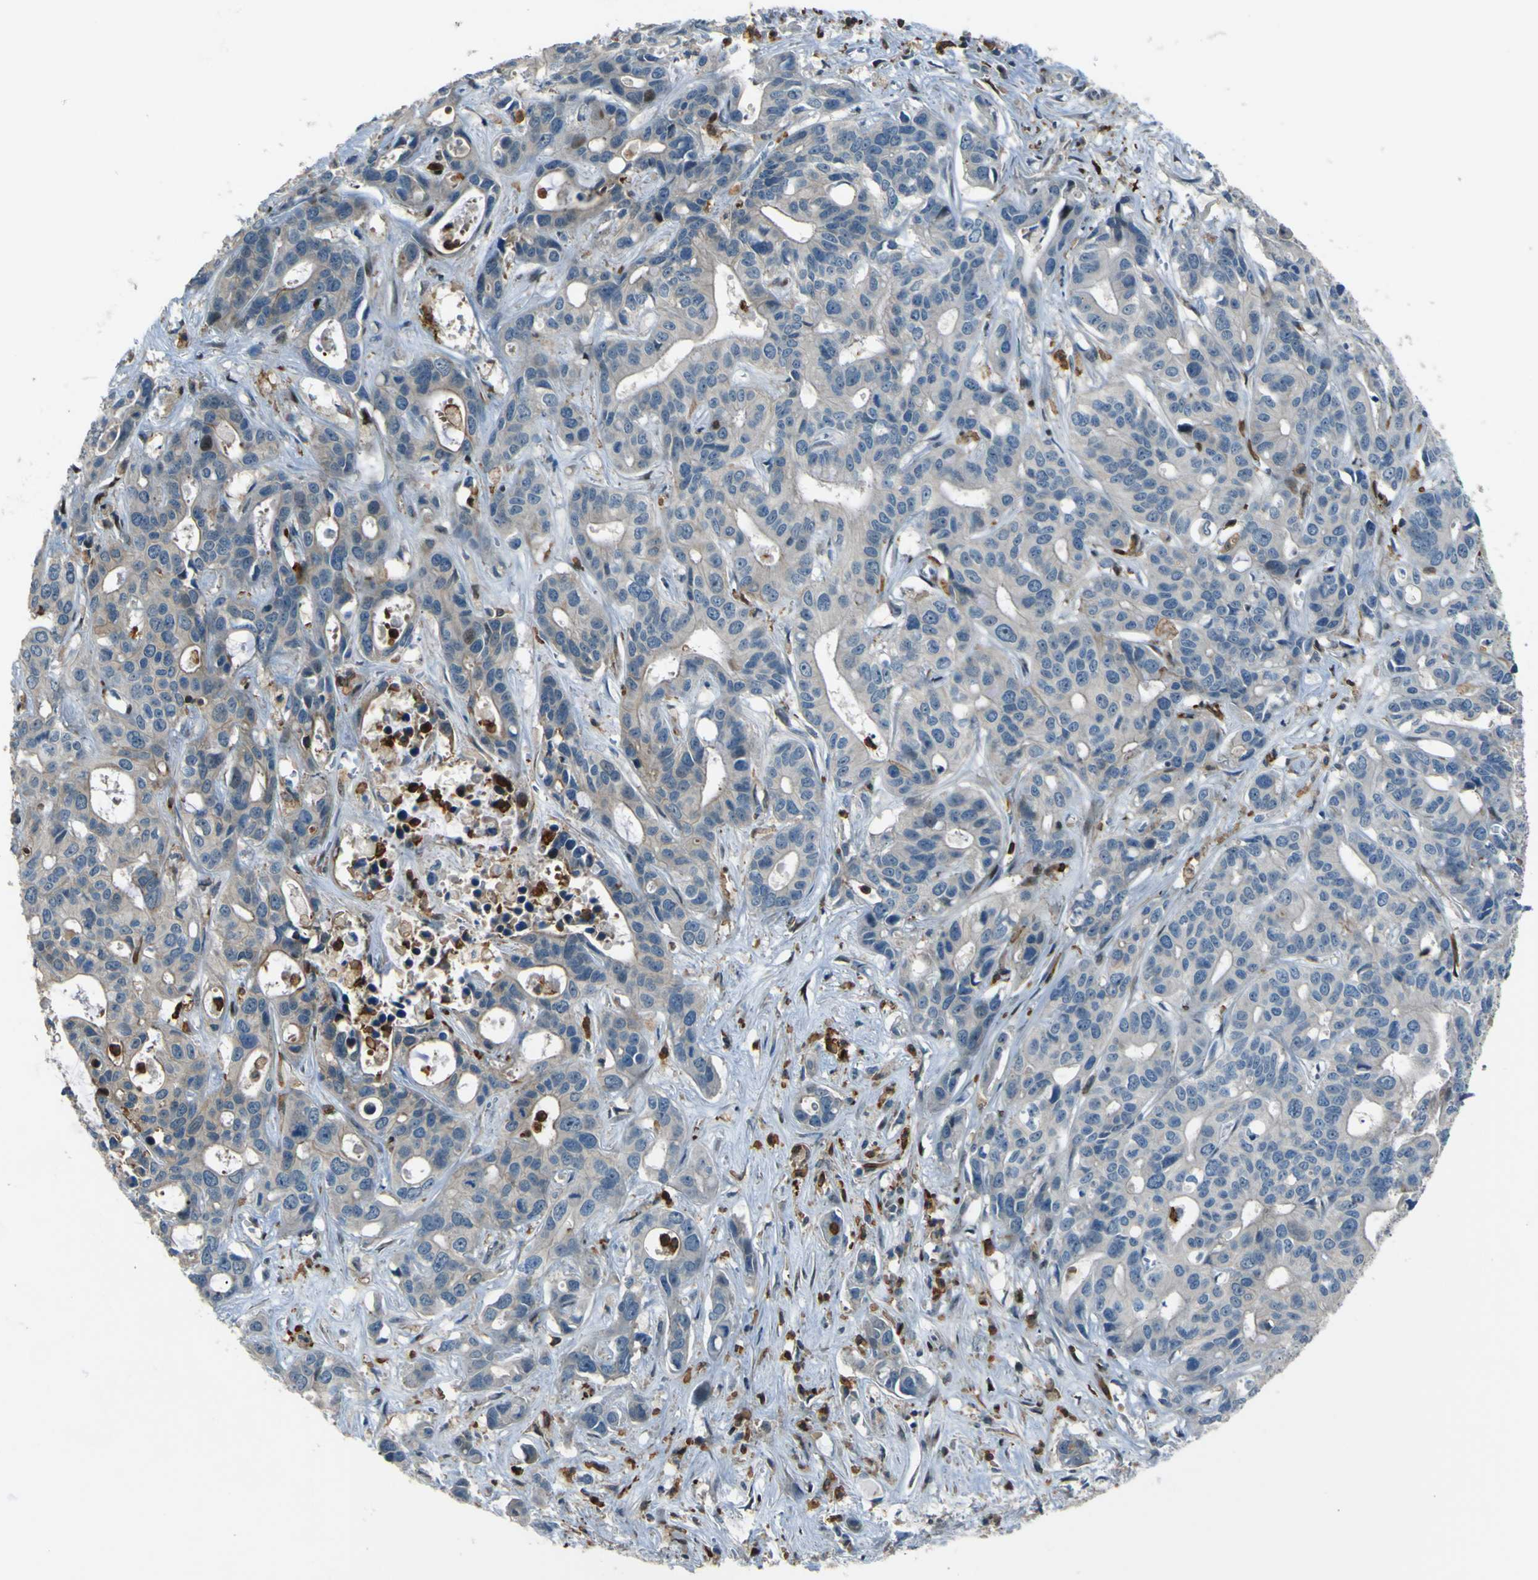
{"staining": {"intensity": "weak", "quantity": "<25%", "location": "cytoplasmic/membranous"}, "tissue": "liver cancer", "cell_type": "Tumor cells", "image_type": "cancer", "snomed": [{"axis": "morphology", "description": "Cholangiocarcinoma"}, {"axis": "topography", "description": "Liver"}], "caption": "This is a micrograph of immunohistochemistry (IHC) staining of liver cancer, which shows no positivity in tumor cells.", "gene": "PCDHB5", "patient": {"sex": "female", "age": 65}}